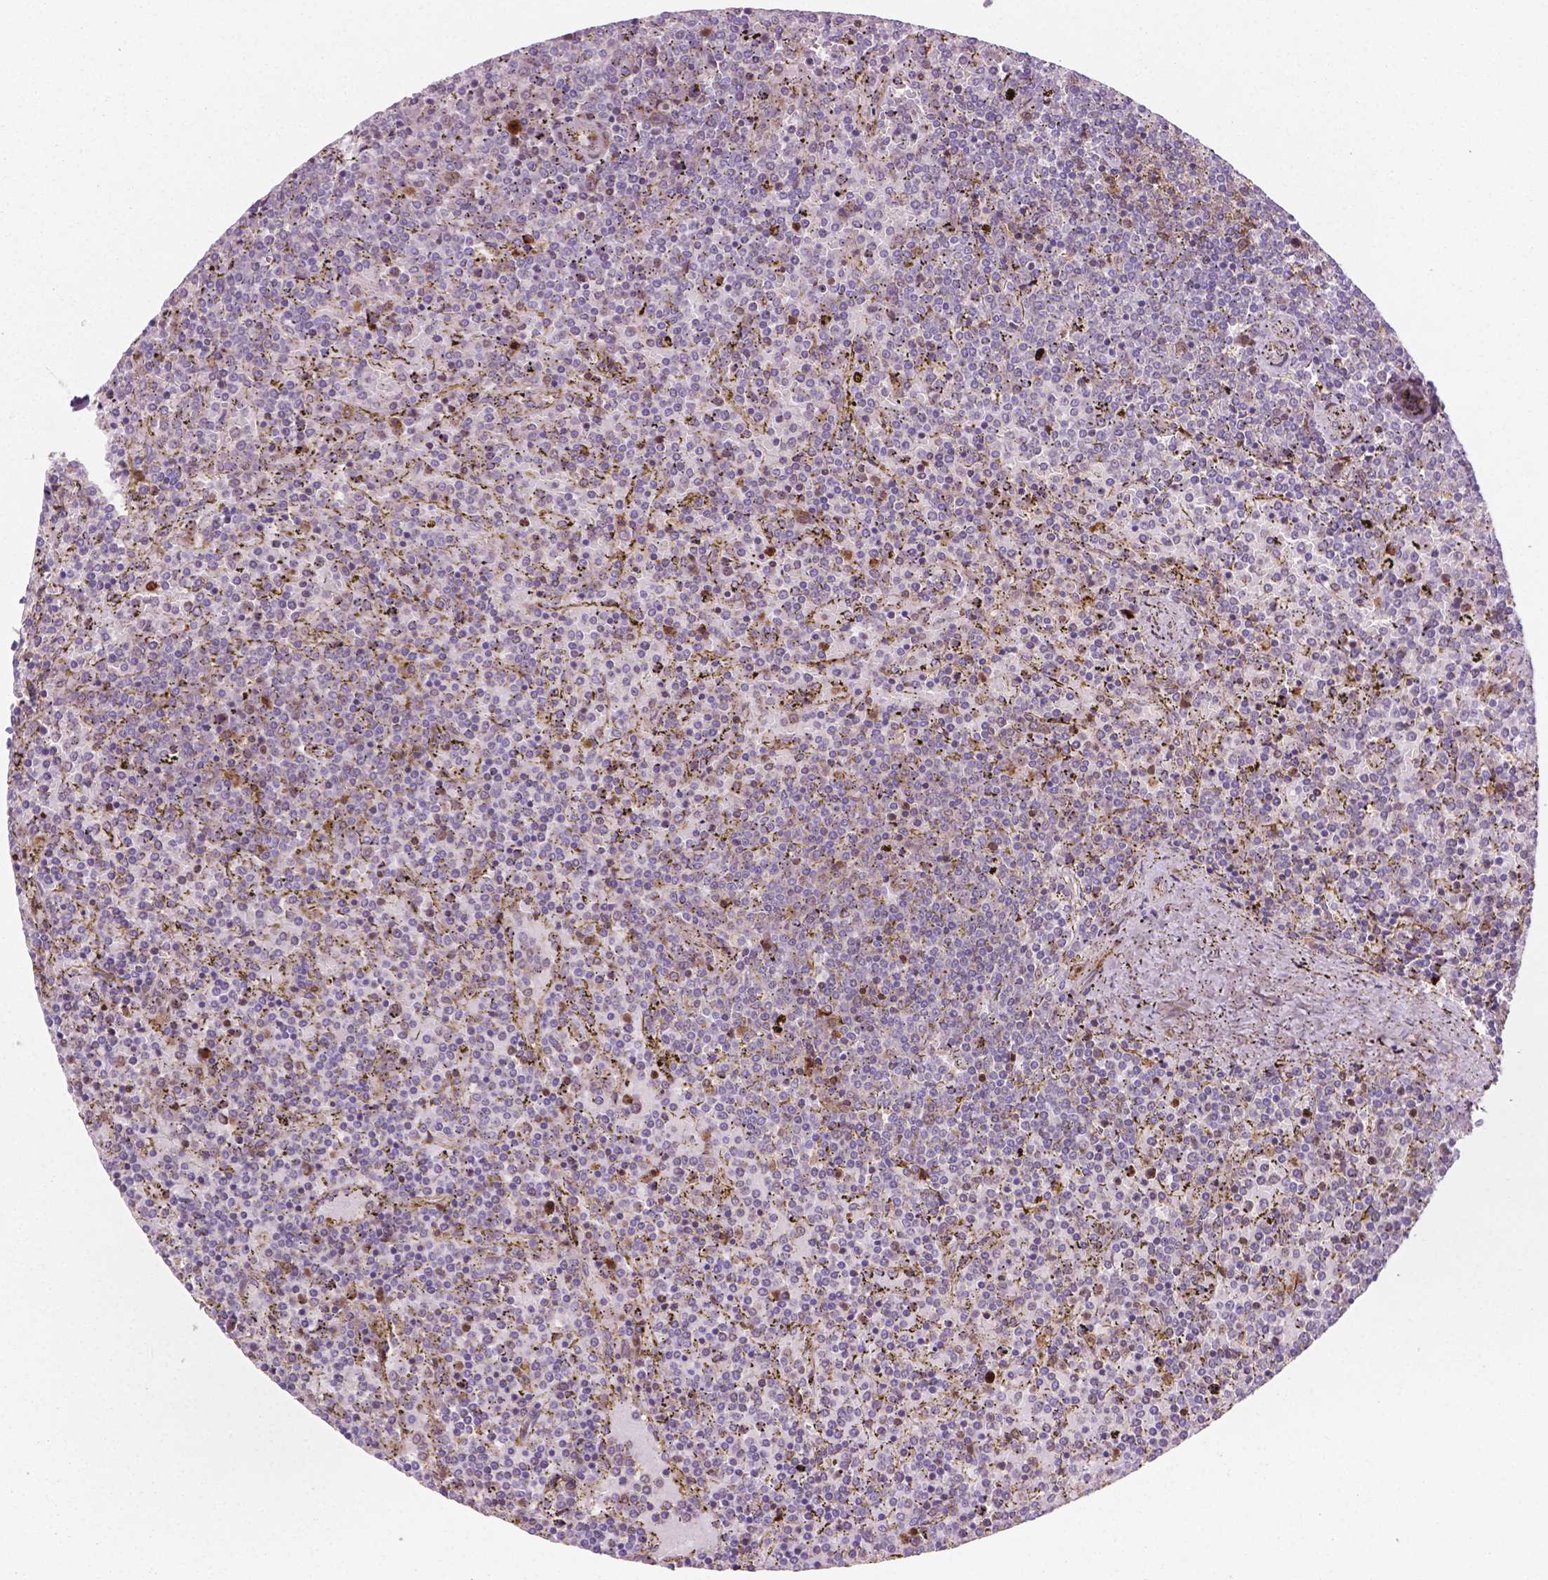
{"staining": {"intensity": "negative", "quantity": "none", "location": "none"}, "tissue": "lymphoma", "cell_type": "Tumor cells", "image_type": "cancer", "snomed": [{"axis": "morphology", "description": "Malignant lymphoma, non-Hodgkin's type, Low grade"}, {"axis": "topography", "description": "Spleen"}], "caption": "This is a image of immunohistochemistry staining of lymphoma, which shows no expression in tumor cells.", "gene": "LDHA", "patient": {"sex": "female", "age": 77}}